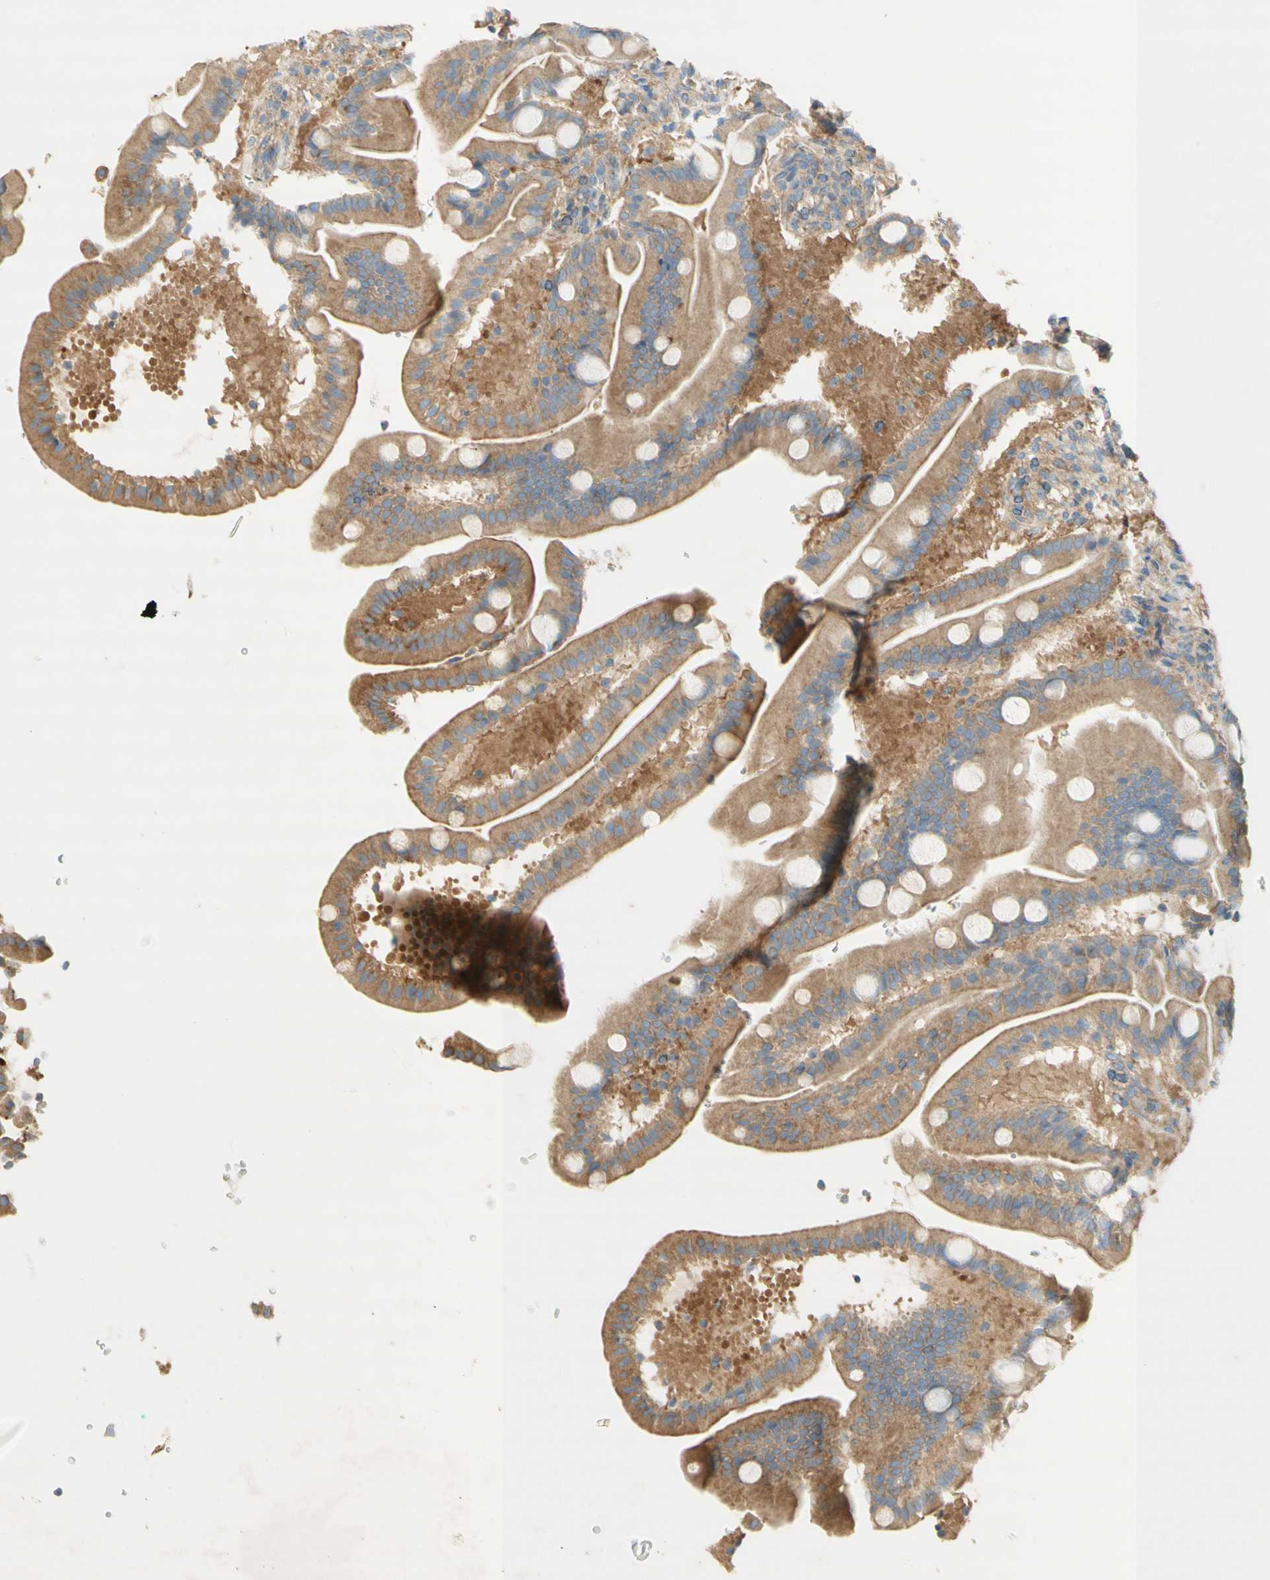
{"staining": {"intensity": "weak", "quantity": ">75%", "location": "cytoplasmic/membranous"}, "tissue": "duodenum", "cell_type": "Glandular cells", "image_type": "normal", "snomed": [{"axis": "morphology", "description": "Normal tissue, NOS"}, {"axis": "topography", "description": "Duodenum"}], "caption": "Duodenum stained with DAB IHC exhibits low levels of weak cytoplasmic/membranous positivity in approximately >75% of glandular cells. (IHC, brightfield microscopy, high magnification).", "gene": "DYNC1H1", "patient": {"sex": "male", "age": 54}}